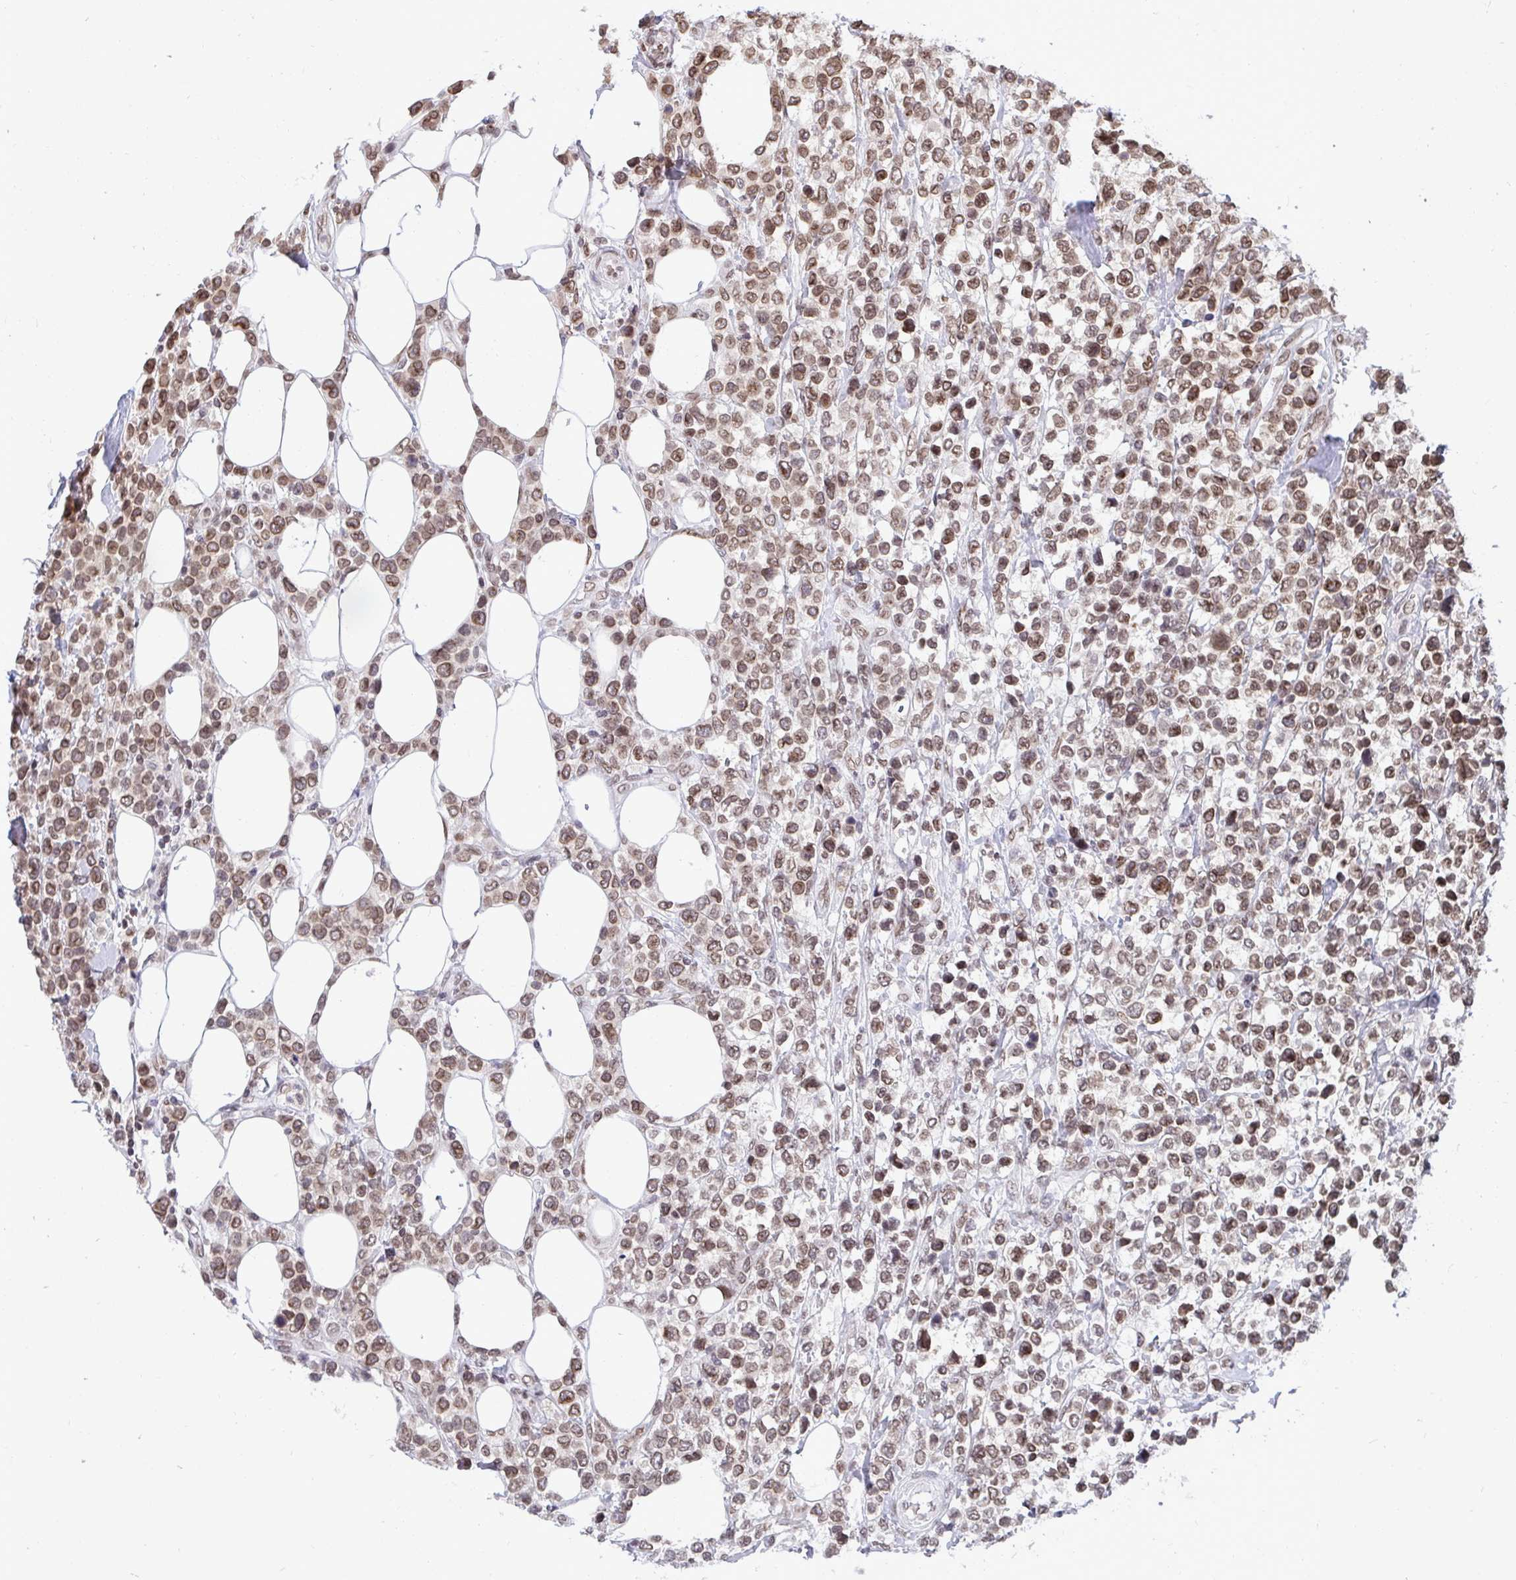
{"staining": {"intensity": "moderate", "quantity": ">75%", "location": "nuclear"}, "tissue": "lymphoma", "cell_type": "Tumor cells", "image_type": "cancer", "snomed": [{"axis": "morphology", "description": "Malignant lymphoma, non-Hodgkin's type, High grade"}, {"axis": "topography", "description": "Soft tissue"}], "caption": "Immunohistochemical staining of human malignant lymphoma, non-Hodgkin's type (high-grade) reveals medium levels of moderate nuclear protein positivity in approximately >75% of tumor cells.", "gene": "JPT1", "patient": {"sex": "female", "age": 56}}